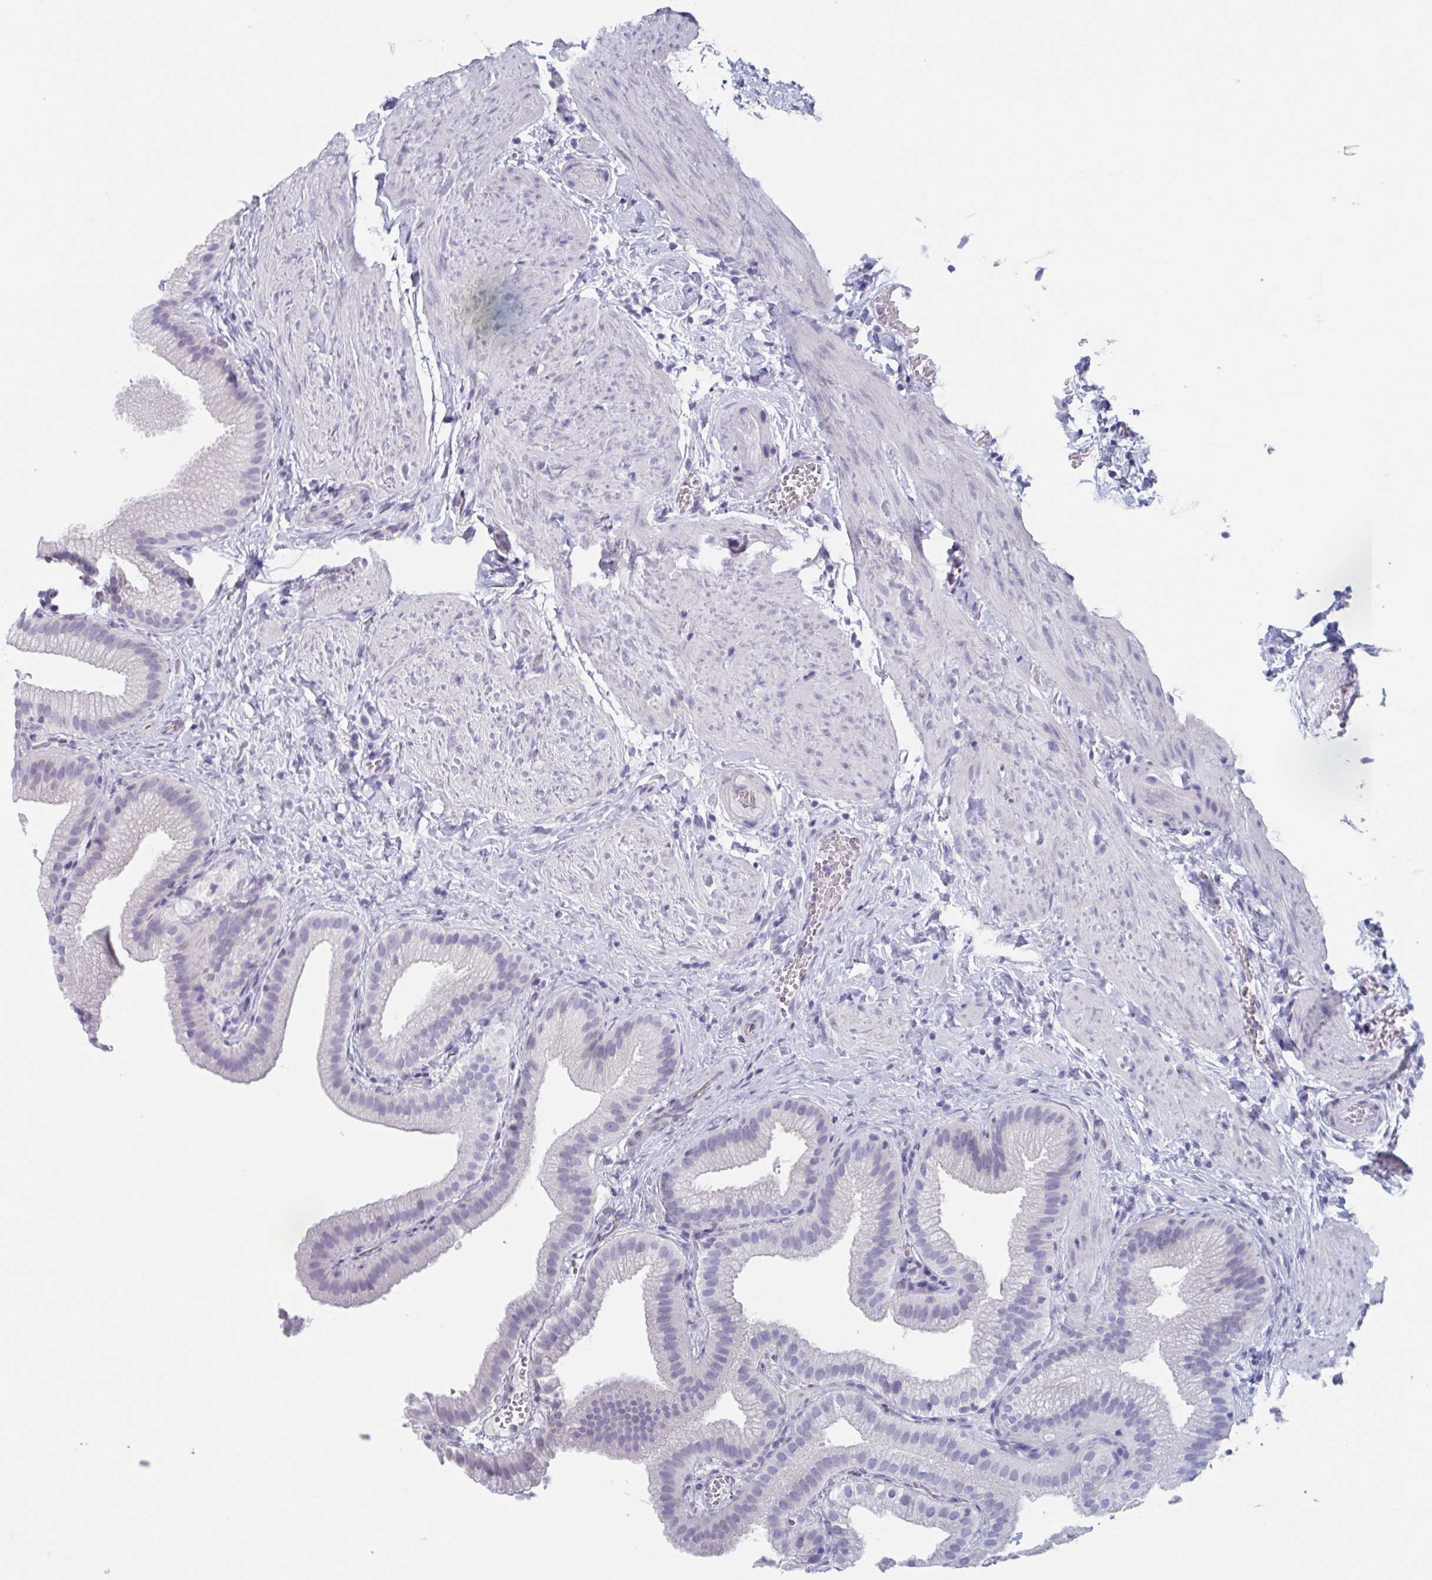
{"staining": {"intensity": "negative", "quantity": "none", "location": "none"}, "tissue": "gallbladder", "cell_type": "Glandular cells", "image_type": "normal", "snomed": [{"axis": "morphology", "description": "Normal tissue, NOS"}, {"axis": "topography", "description": "Gallbladder"}], "caption": "This is an immunohistochemistry image of unremarkable human gallbladder. There is no expression in glandular cells.", "gene": "HSD11B2", "patient": {"sex": "female", "age": 63}}